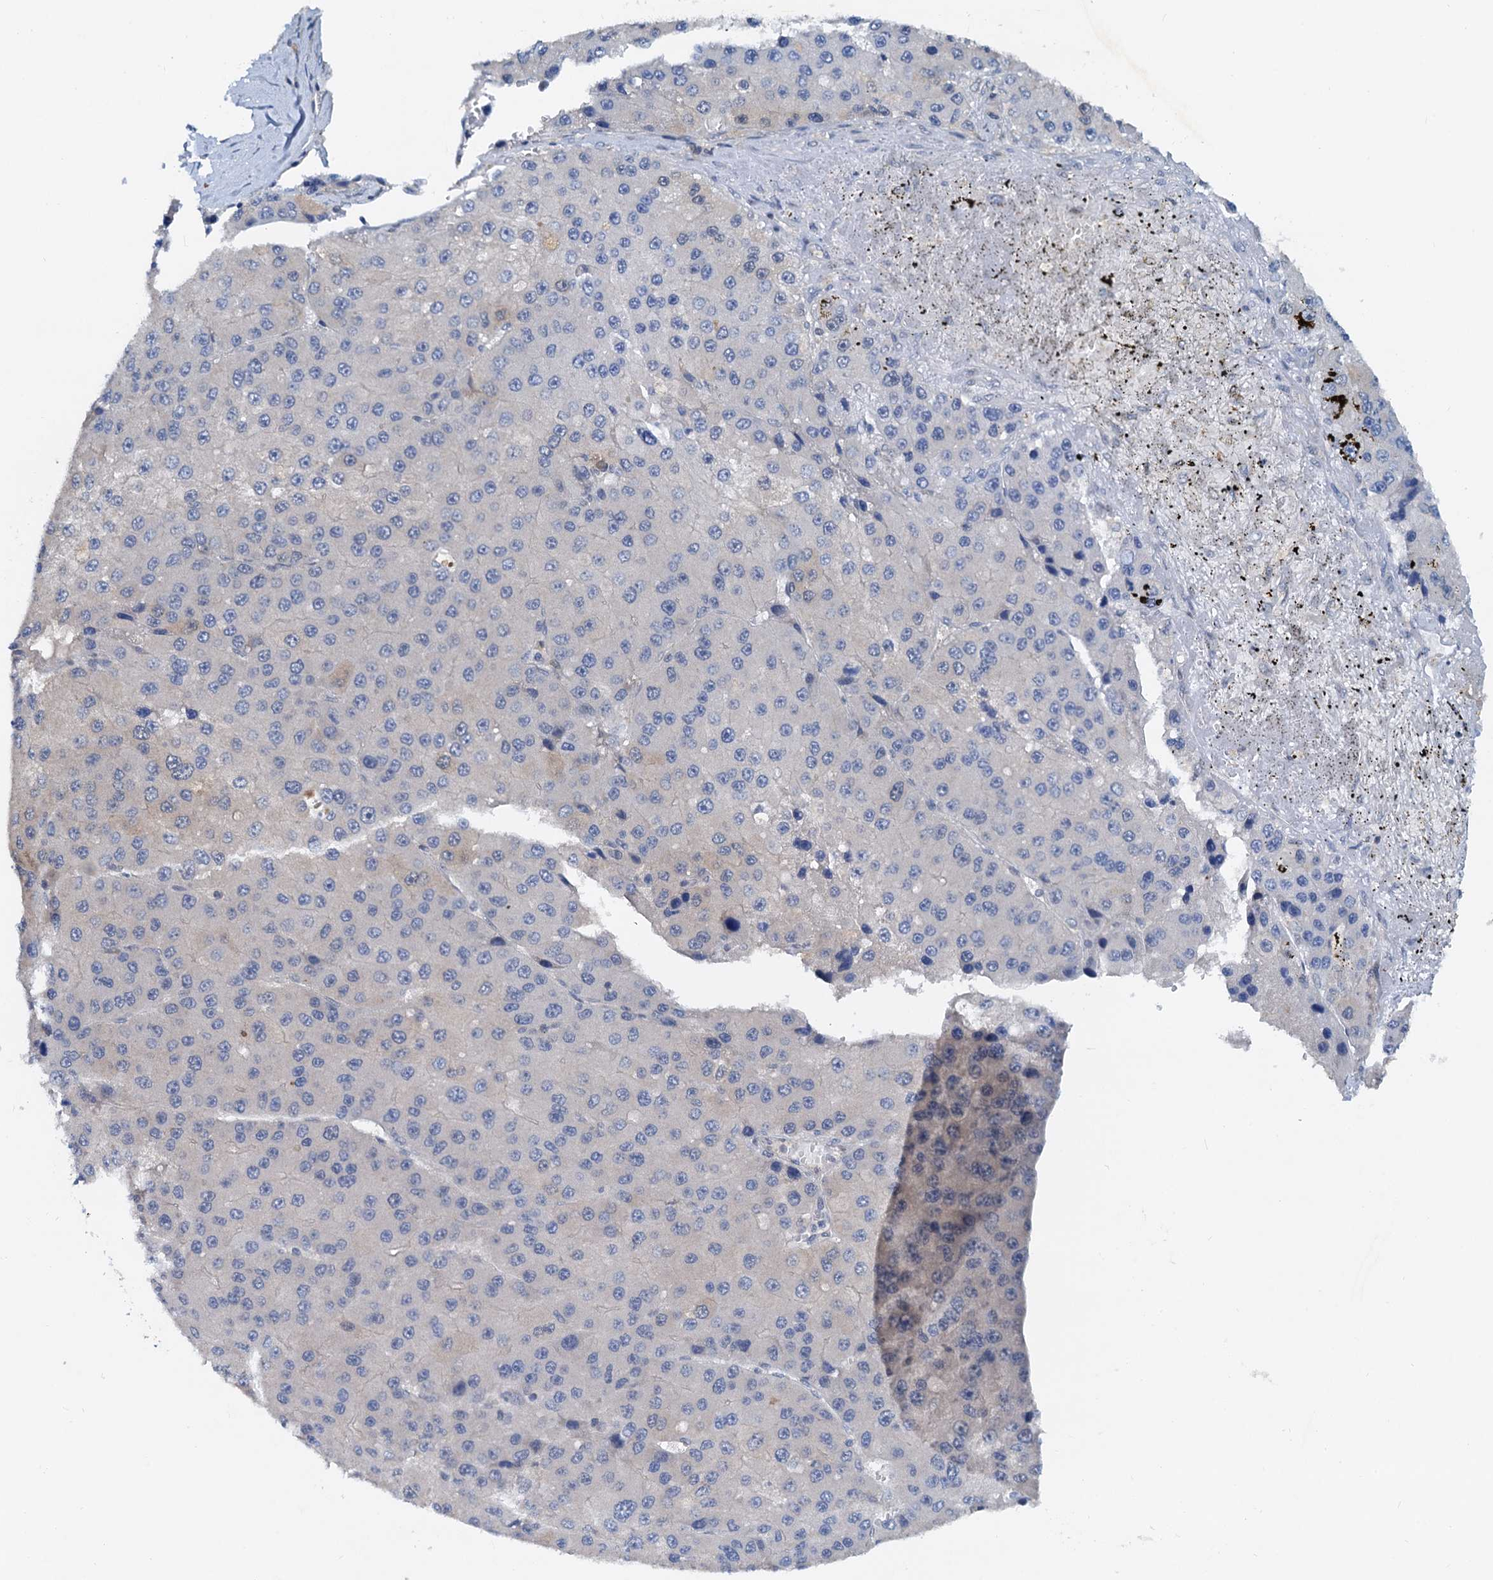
{"staining": {"intensity": "negative", "quantity": "none", "location": "none"}, "tissue": "liver cancer", "cell_type": "Tumor cells", "image_type": "cancer", "snomed": [{"axis": "morphology", "description": "Carcinoma, Hepatocellular, NOS"}, {"axis": "topography", "description": "Liver"}], "caption": "Tumor cells are negative for protein expression in human liver cancer.", "gene": "PTGES3", "patient": {"sex": "female", "age": 73}}